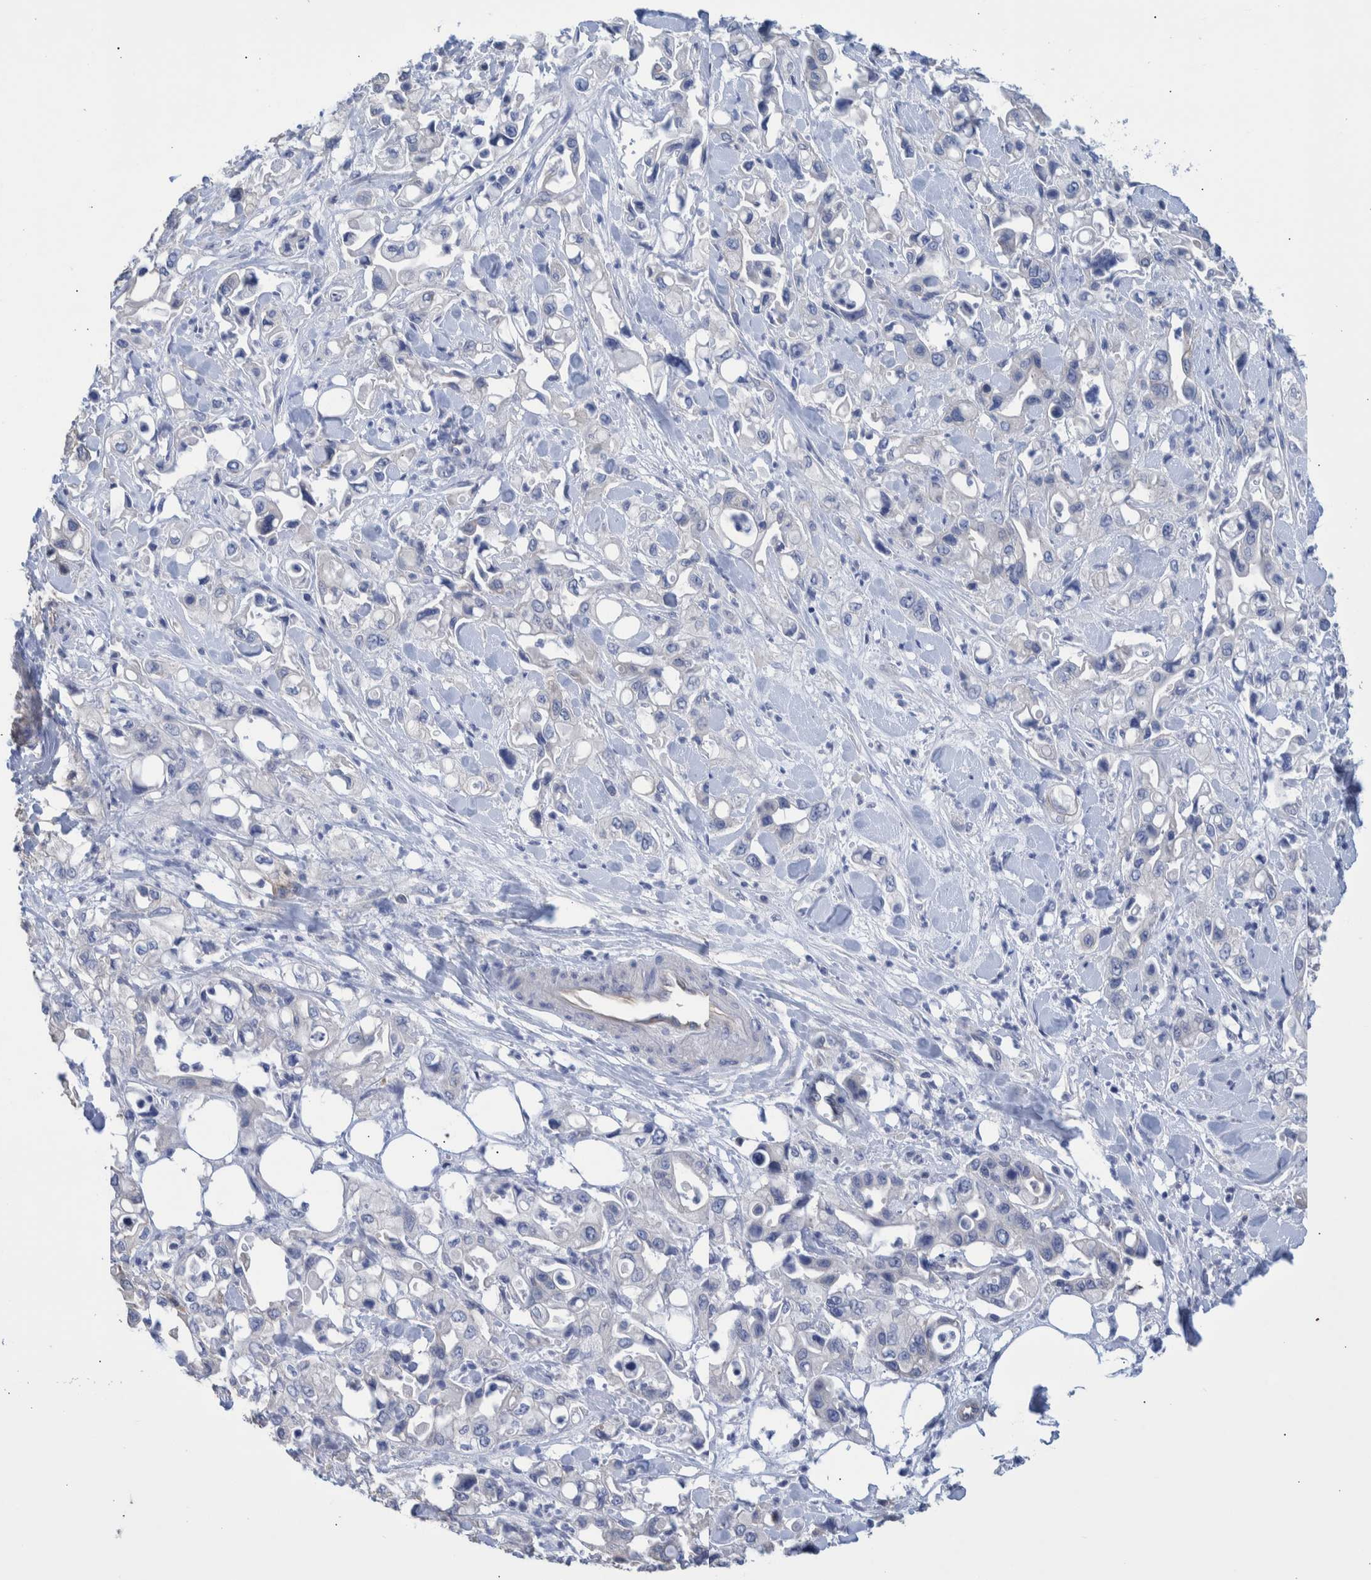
{"staining": {"intensity": "negative", "quantity": "none", "location": "none"}, "tissue": "pancreatic cancer", "cell_type": "Tumor cells", "image_type": "cancer", "snomed": [{"axis": "morphology", "description": "Adenocarcinoma, NOS"}, {"axis": "topography", "description": "Pancreas"}], "caption": "This is an immunohistochemistry (IHC) photomicrograph of adenocarcinoma (pancreatic). There is no expression in tumor cells.", "gene": "PPP3CC", "patient": {"sex": "male", "age": 70}}